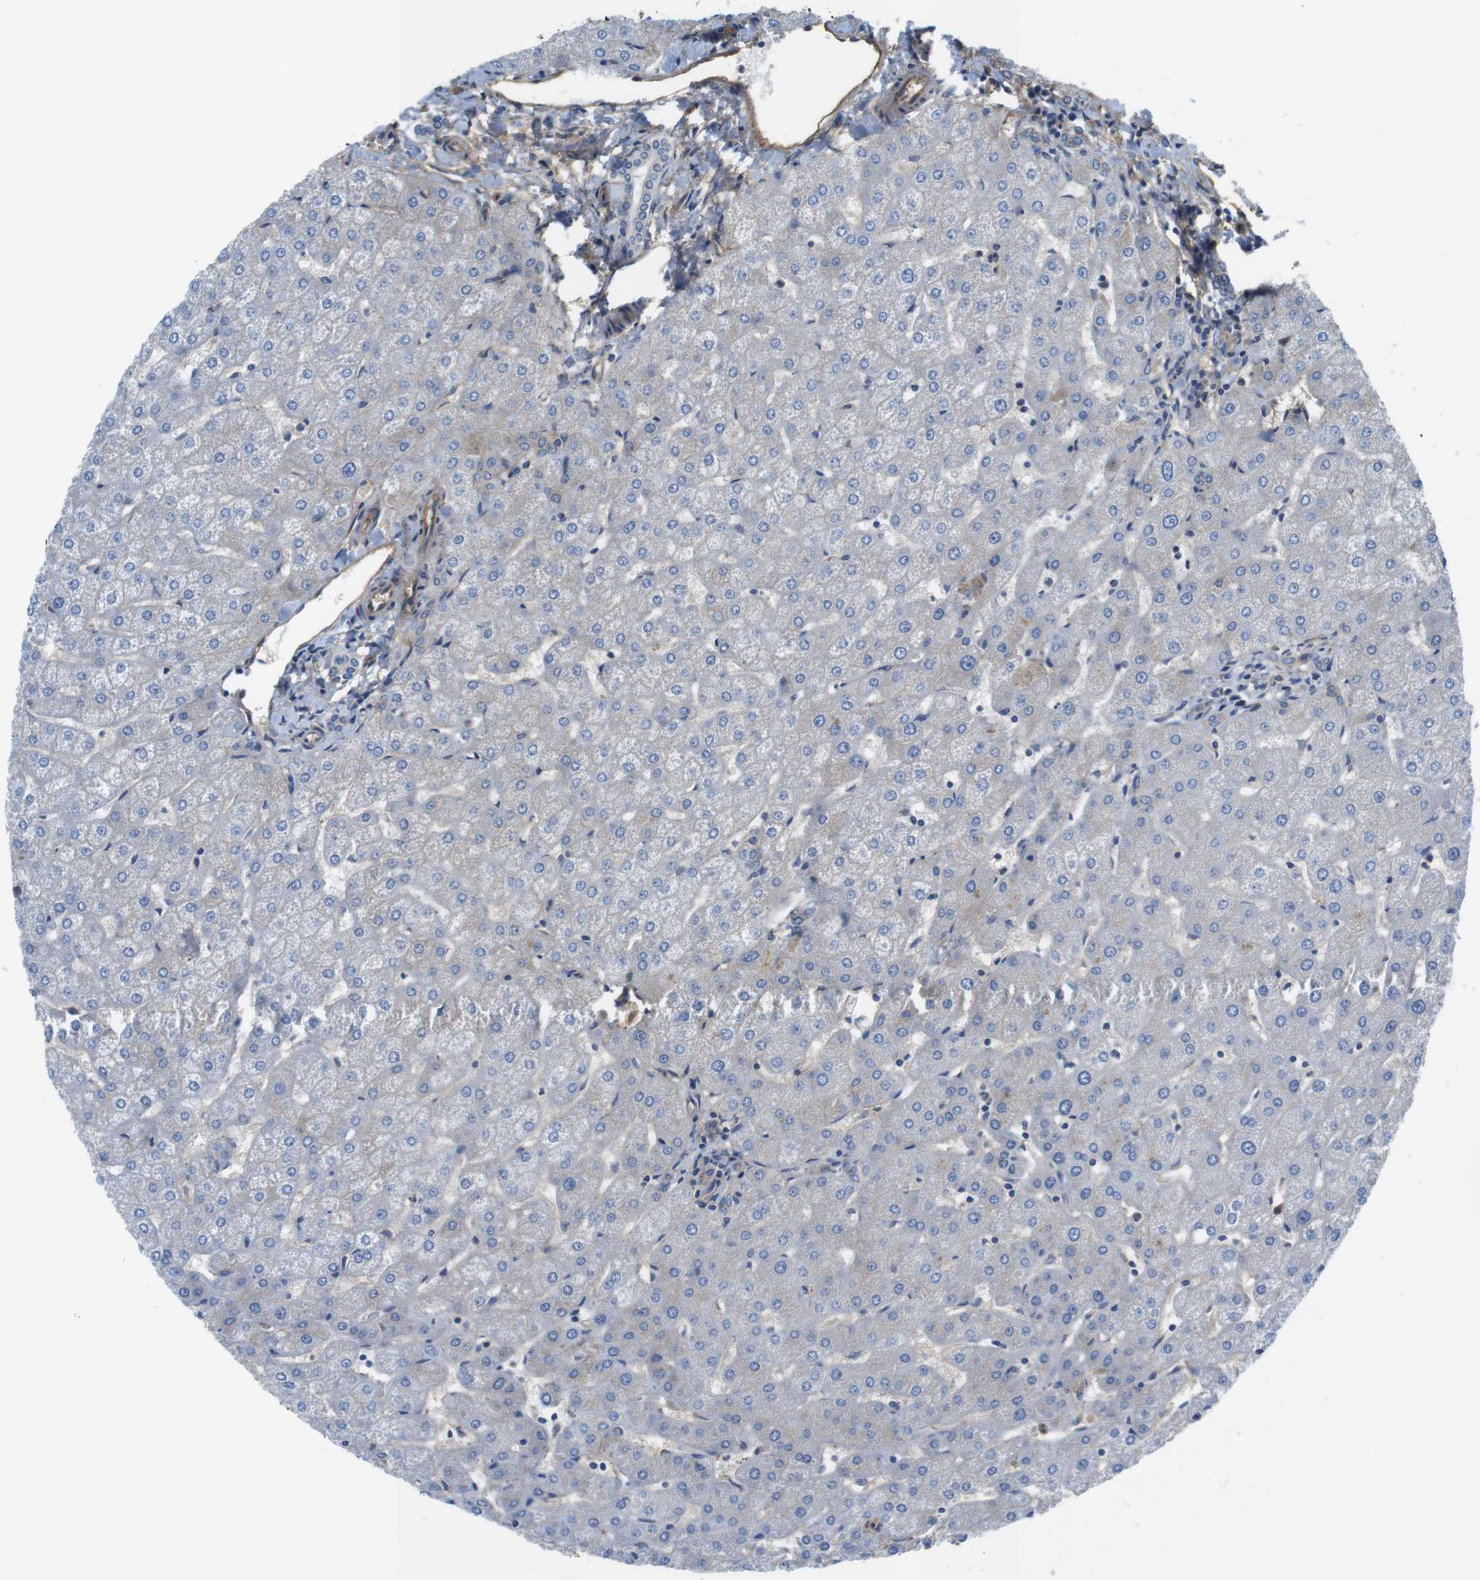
{"staining": {"intensity": "negative", "quantity": "none", "location": "none"}, "tissue": "liver", "cell_type": "Cholangiocytes", "image_type": "normal", "snomed": [{"axis": "morphology", "description": "Normal tissue, NOS"}, {"axis": "topography", "description": "Liver"}], "caption": "Human liver stained for a protein using immunohistochemistry demonstrates no staining in cholangiocytes.", "gene": "EMP2", "patient": {"sex": "male", "age": 67}}